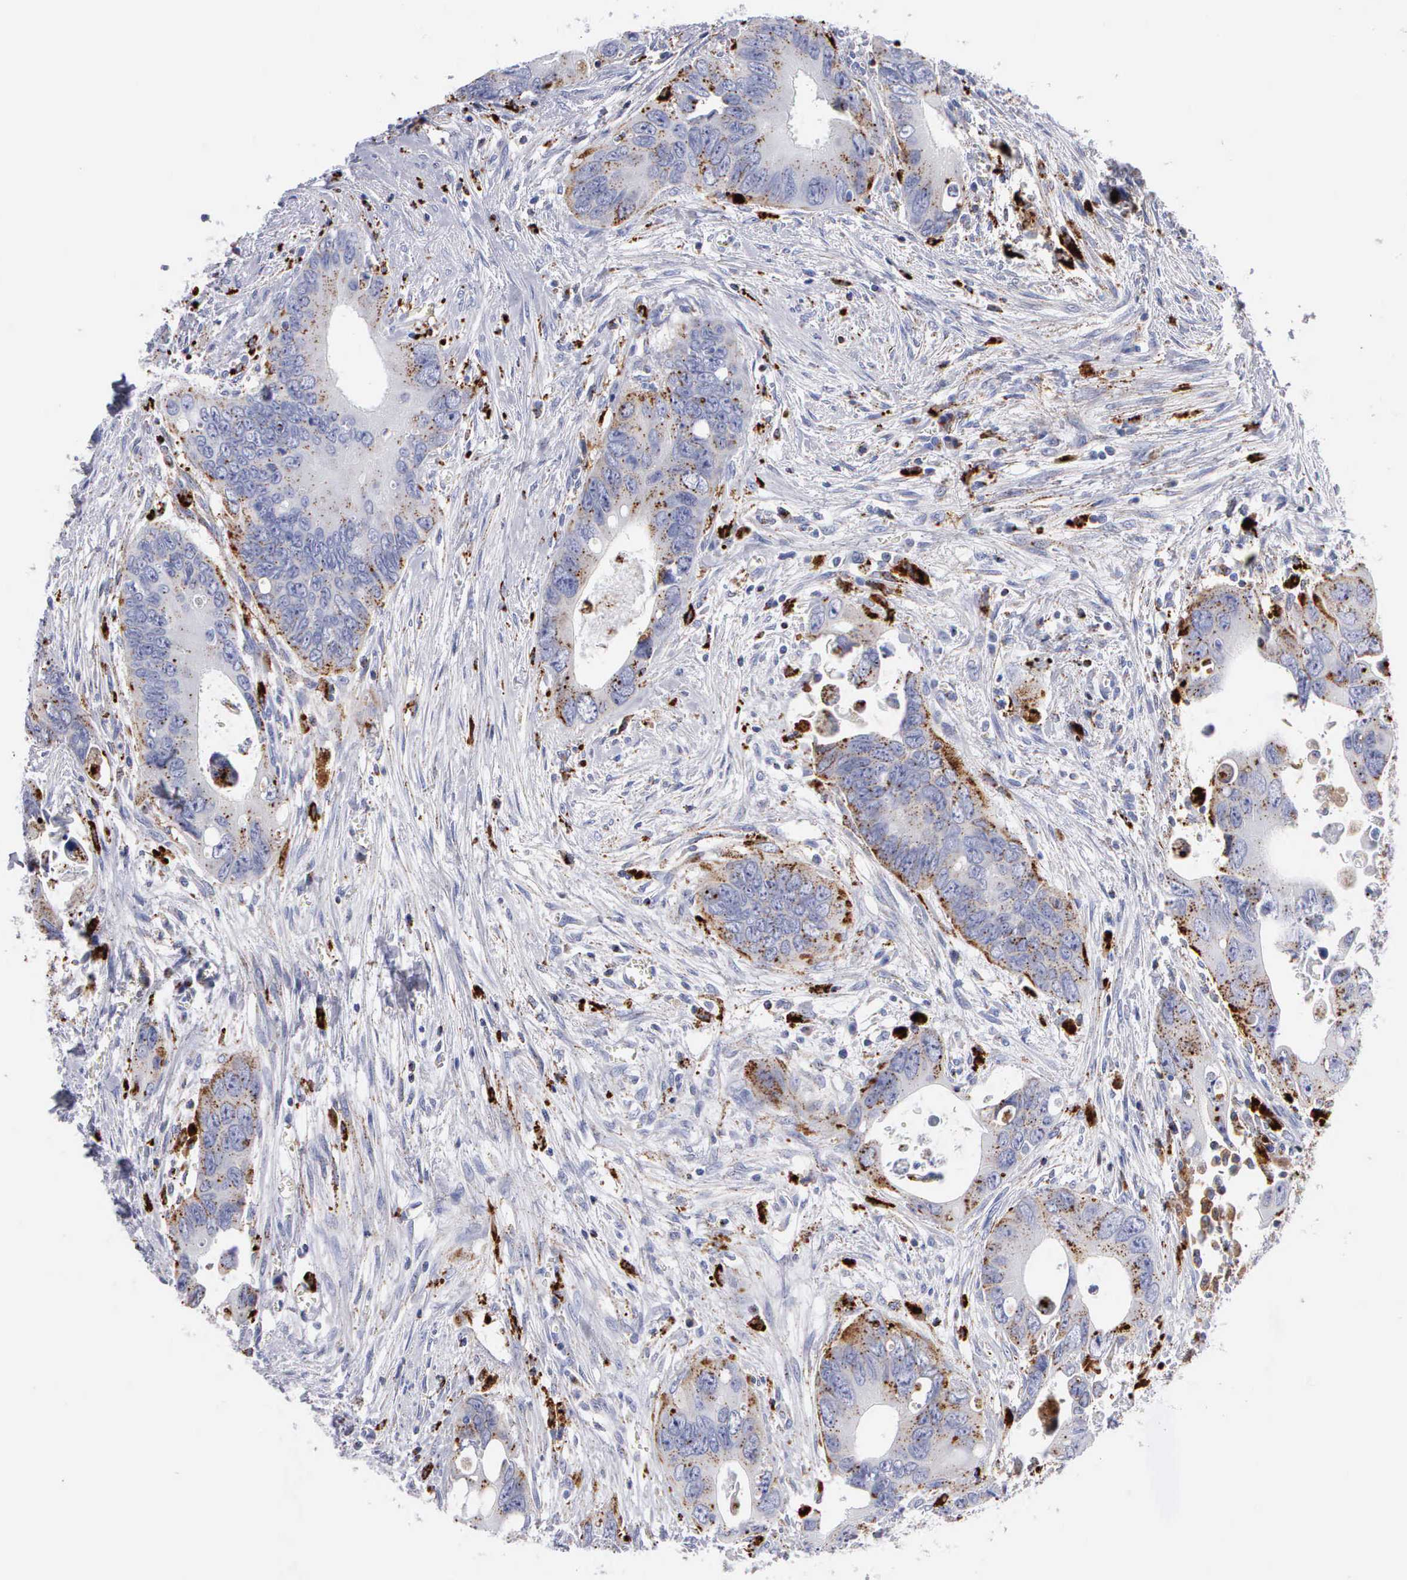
{"staining": {"intensity": "moderate", "quantity": "25%-75%", "location": "cytoplasmic/membranous"}, "tissue": "colorectal cancer", "cell_type": "Tumor cells", "image_type": "cancer", "snomed": [{"axis": "morphology", "description": "Adenocarcinoma, NOS"}, {"axis": "topography", "description": "Rectum"}], "caption": "Immunohistochemical staining of adenocarcinoma (colorectal) reveals medium levels of moderate cytoplasmic/membranous protein staining in about 25%-75% of tumor cells.", "gene": "CTSH", "patient": {"sex": "male", "age": 70}}